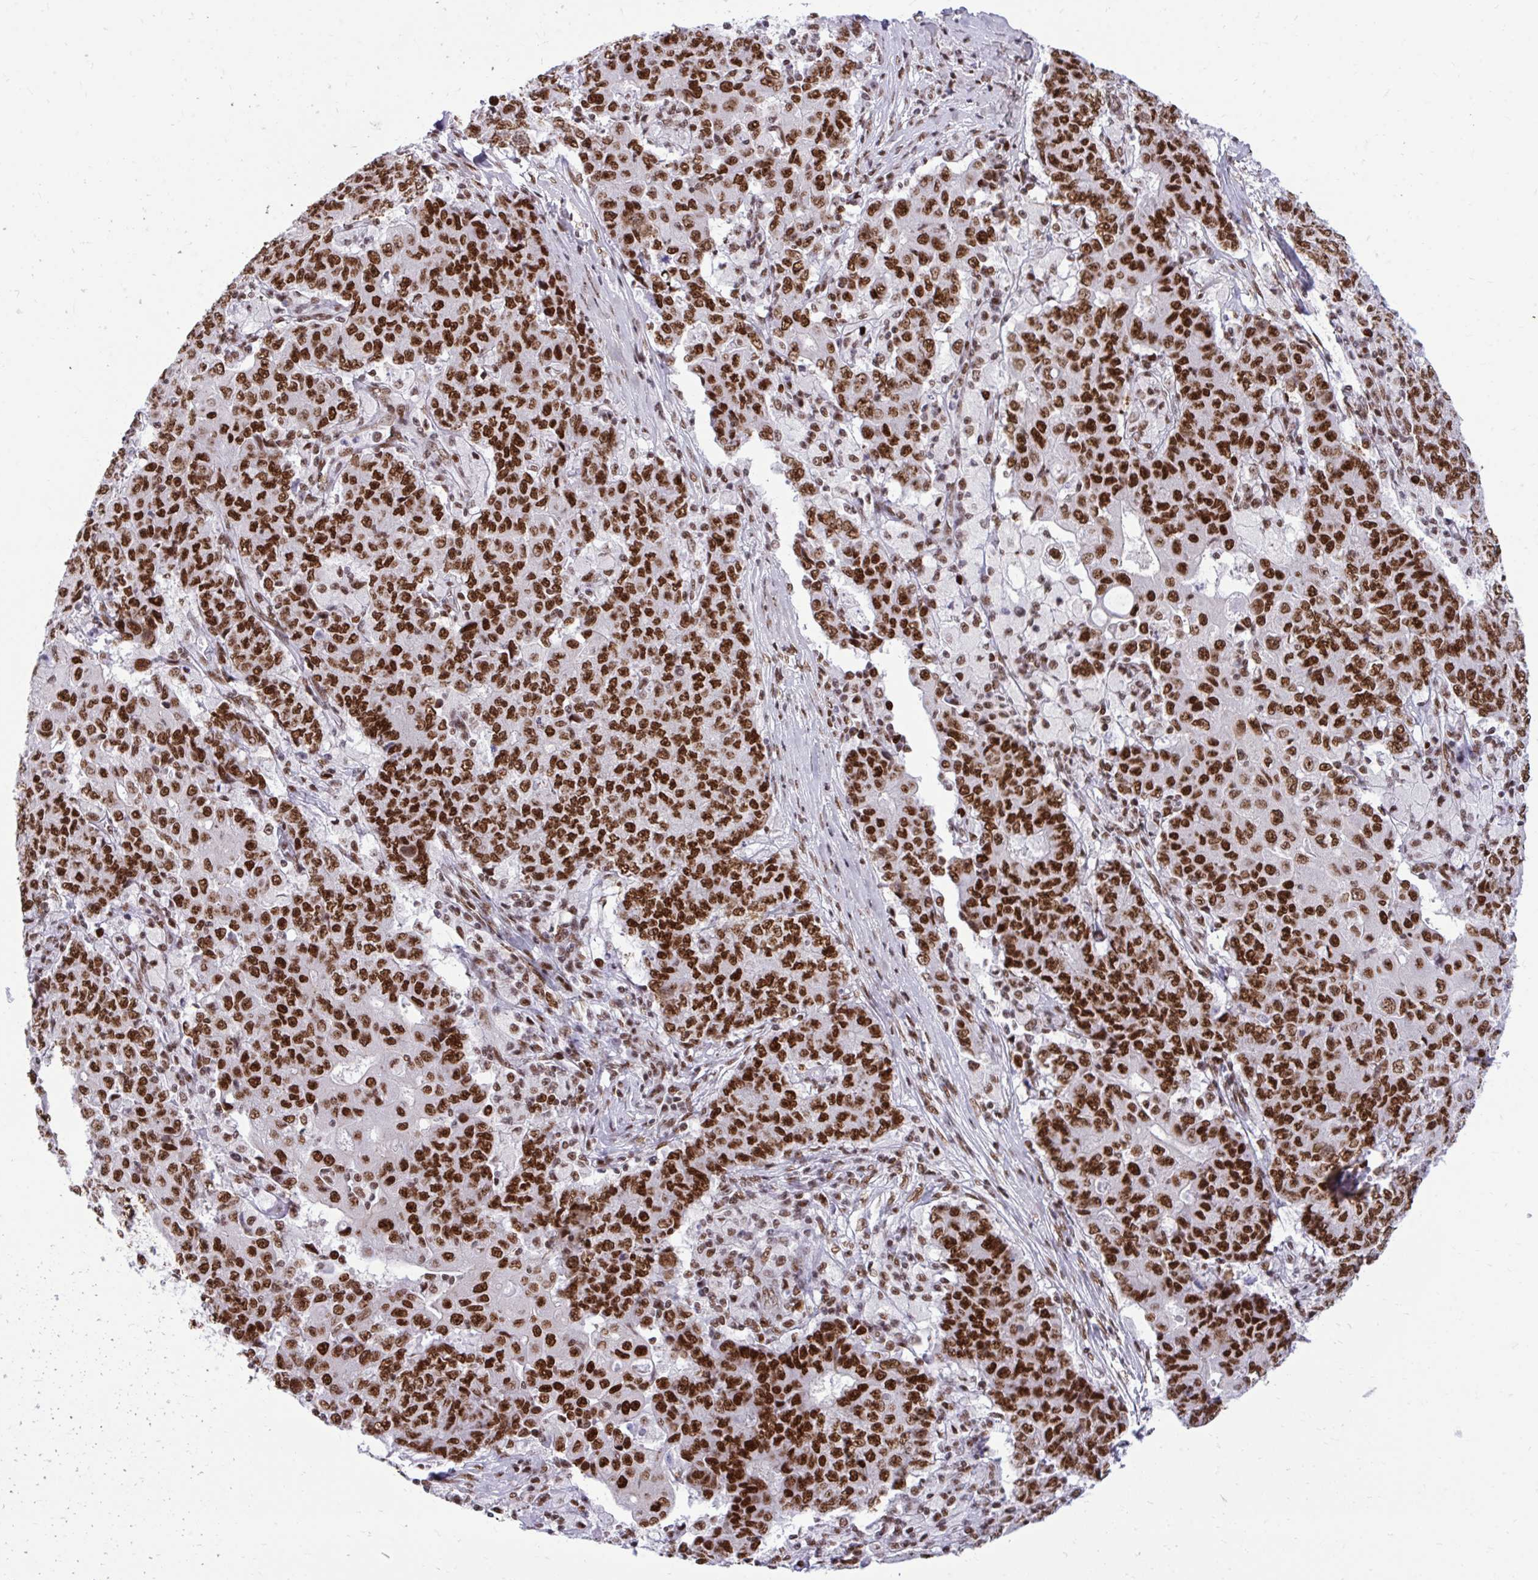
{"staining": {"intensity": "strong", "quantity": ">75%", "location": "nuclear"}, "tissue": "ovarian cancer", "cell_type": "Tumor cells", "image_type": "cancer", "snomed": [{"axis": "morphology", "description": "Carcinoma, endometroid"}, {"axis": "topography", "description": "Ovary"}], "caption": "Tumor cells display high levels of strong nuclear expression in approximately >75% of cells in human endometroid carcinoma (ovarian). The protein of interest is stained brown, and the nuclei are stained in blue (DAB IHC with brightfield microscopy, high magnification).", "gene": "CDYL", "patient": {"sex": "female", "age": 42}}